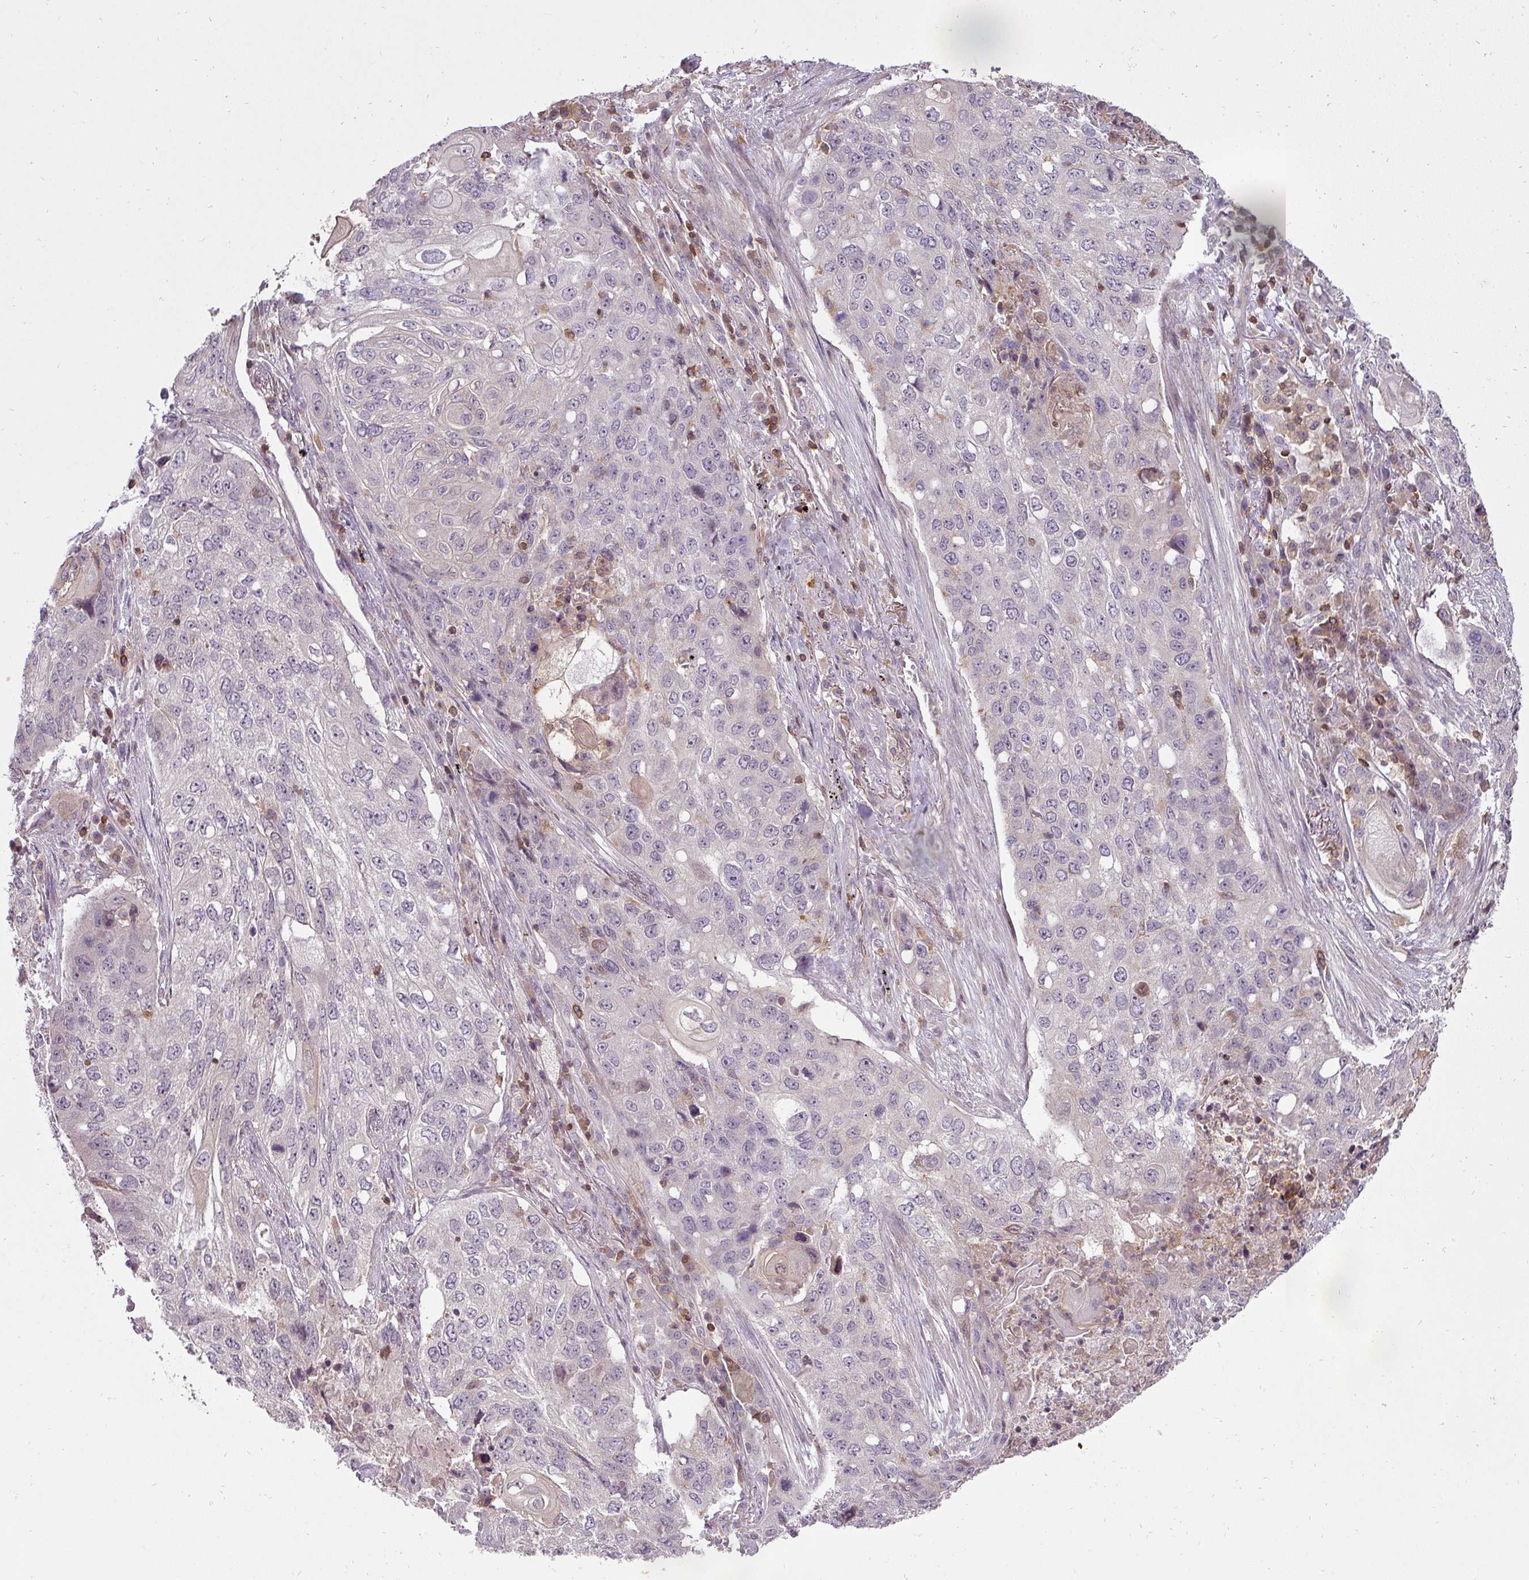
{"staining": {"intensity": "negative", "quantity": "none", "location": "none"}, "tissue": "lung cancer", "cell_type": "Tumor cells", "image_type": "cancer", "snomed": [{"axis": "morphology", "description": "Squamous cell carcinoma, NOS"}, {"axis": "topography", "description": "Lung"}], "caption": "The image reveals no significant expression in tumor cells of lung cancer.", "gene": "STK4", "patient": {"sex": "female", "age": 63}}